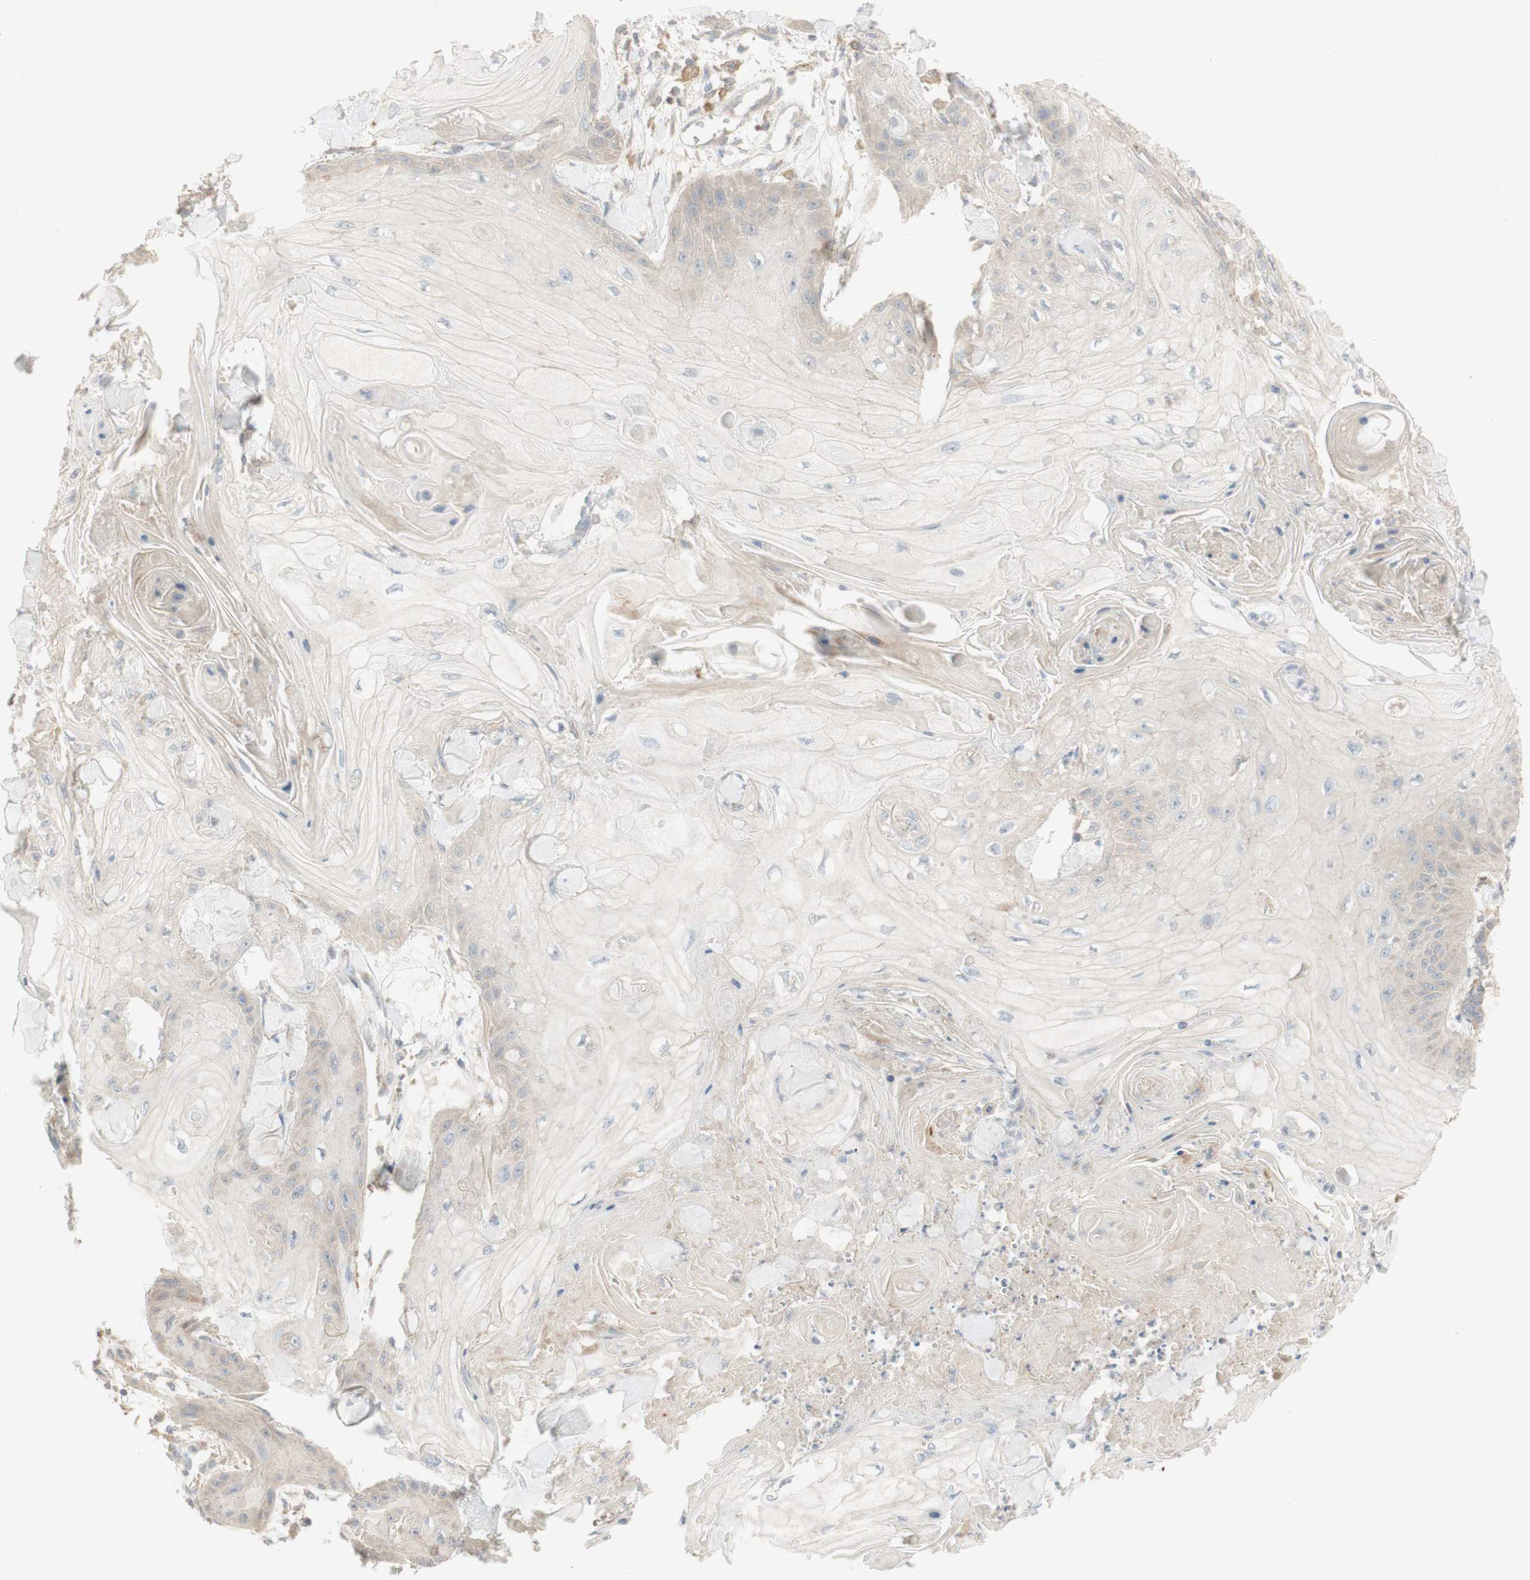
{"staining": {"intensity": "weak", "quantity": "<25%", "location": "cytoplasmic/membranous"}, "tissue": "skin cancer", "cell_type": "Tumor cells", "image_type": "cancer", "snomed": [{"axis": "morphology", "description": "Squamous cell carcinoma, NOS"}, {"axis": "topography", "description": "Skin"}], "caption": "The IHC photomicrograph has no significant expression in tumor cells of squamous cell carcinoma (skin) tissue.", "gene": "PTGER4", "patient": {"sex": "male", "age": 74}}